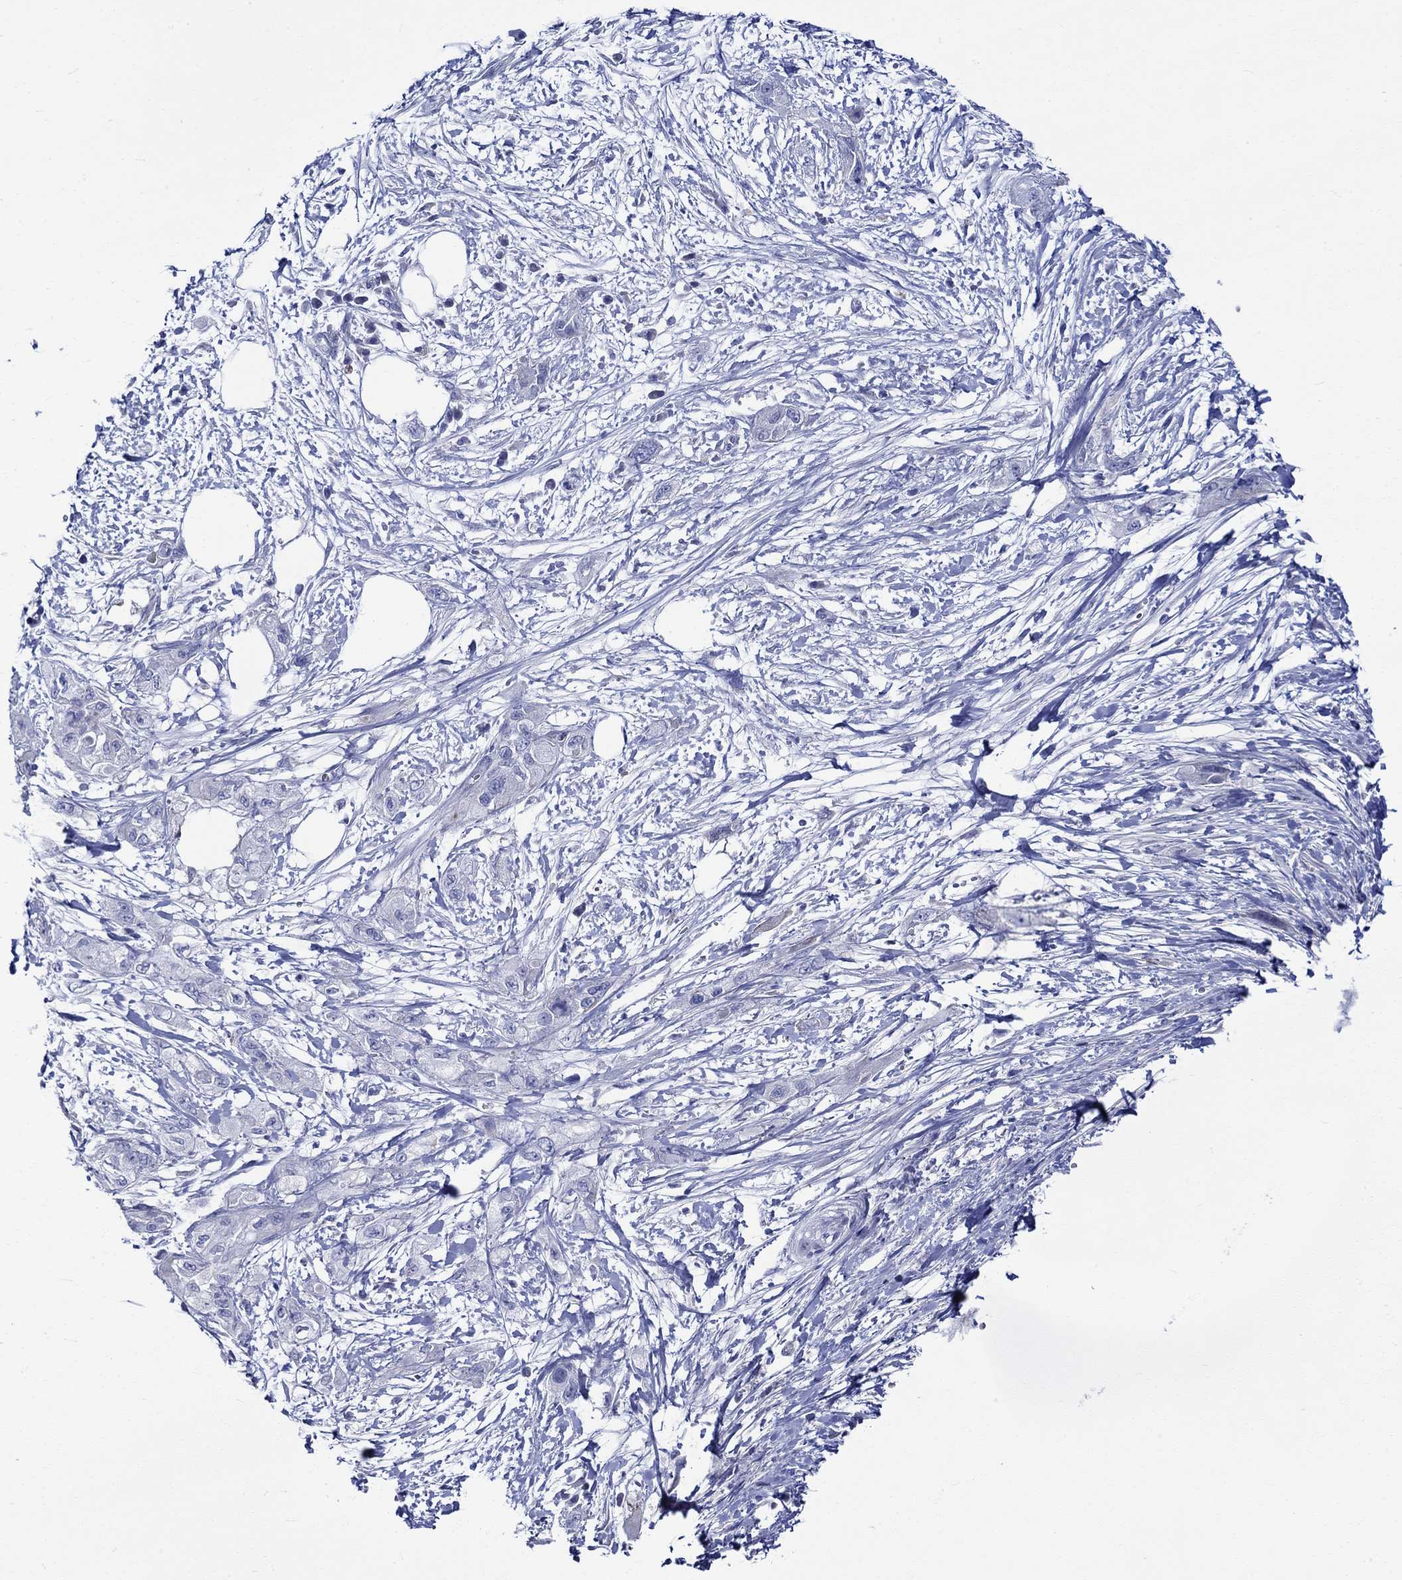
{"staining": {"intensity": "negative", "quantity": "none", "location": "none"}, "tissue": "pancreatic cancer", "cell_type": "Tumor cells", "image_type": "cancer", "snomed": [{"axis": "morphology", "description": "Adenocarcinoma, NOS"}, {"axis": "topography", "description": "Pancreas"}], "caption": "An immunohistochemistry (IHC) micrograph of pancreatic cancer is shown. There is no staining in tumor cells of pancreatic cancer.", "gene": "NRIP3", "patient": {"sex": "male", "age": 72}}